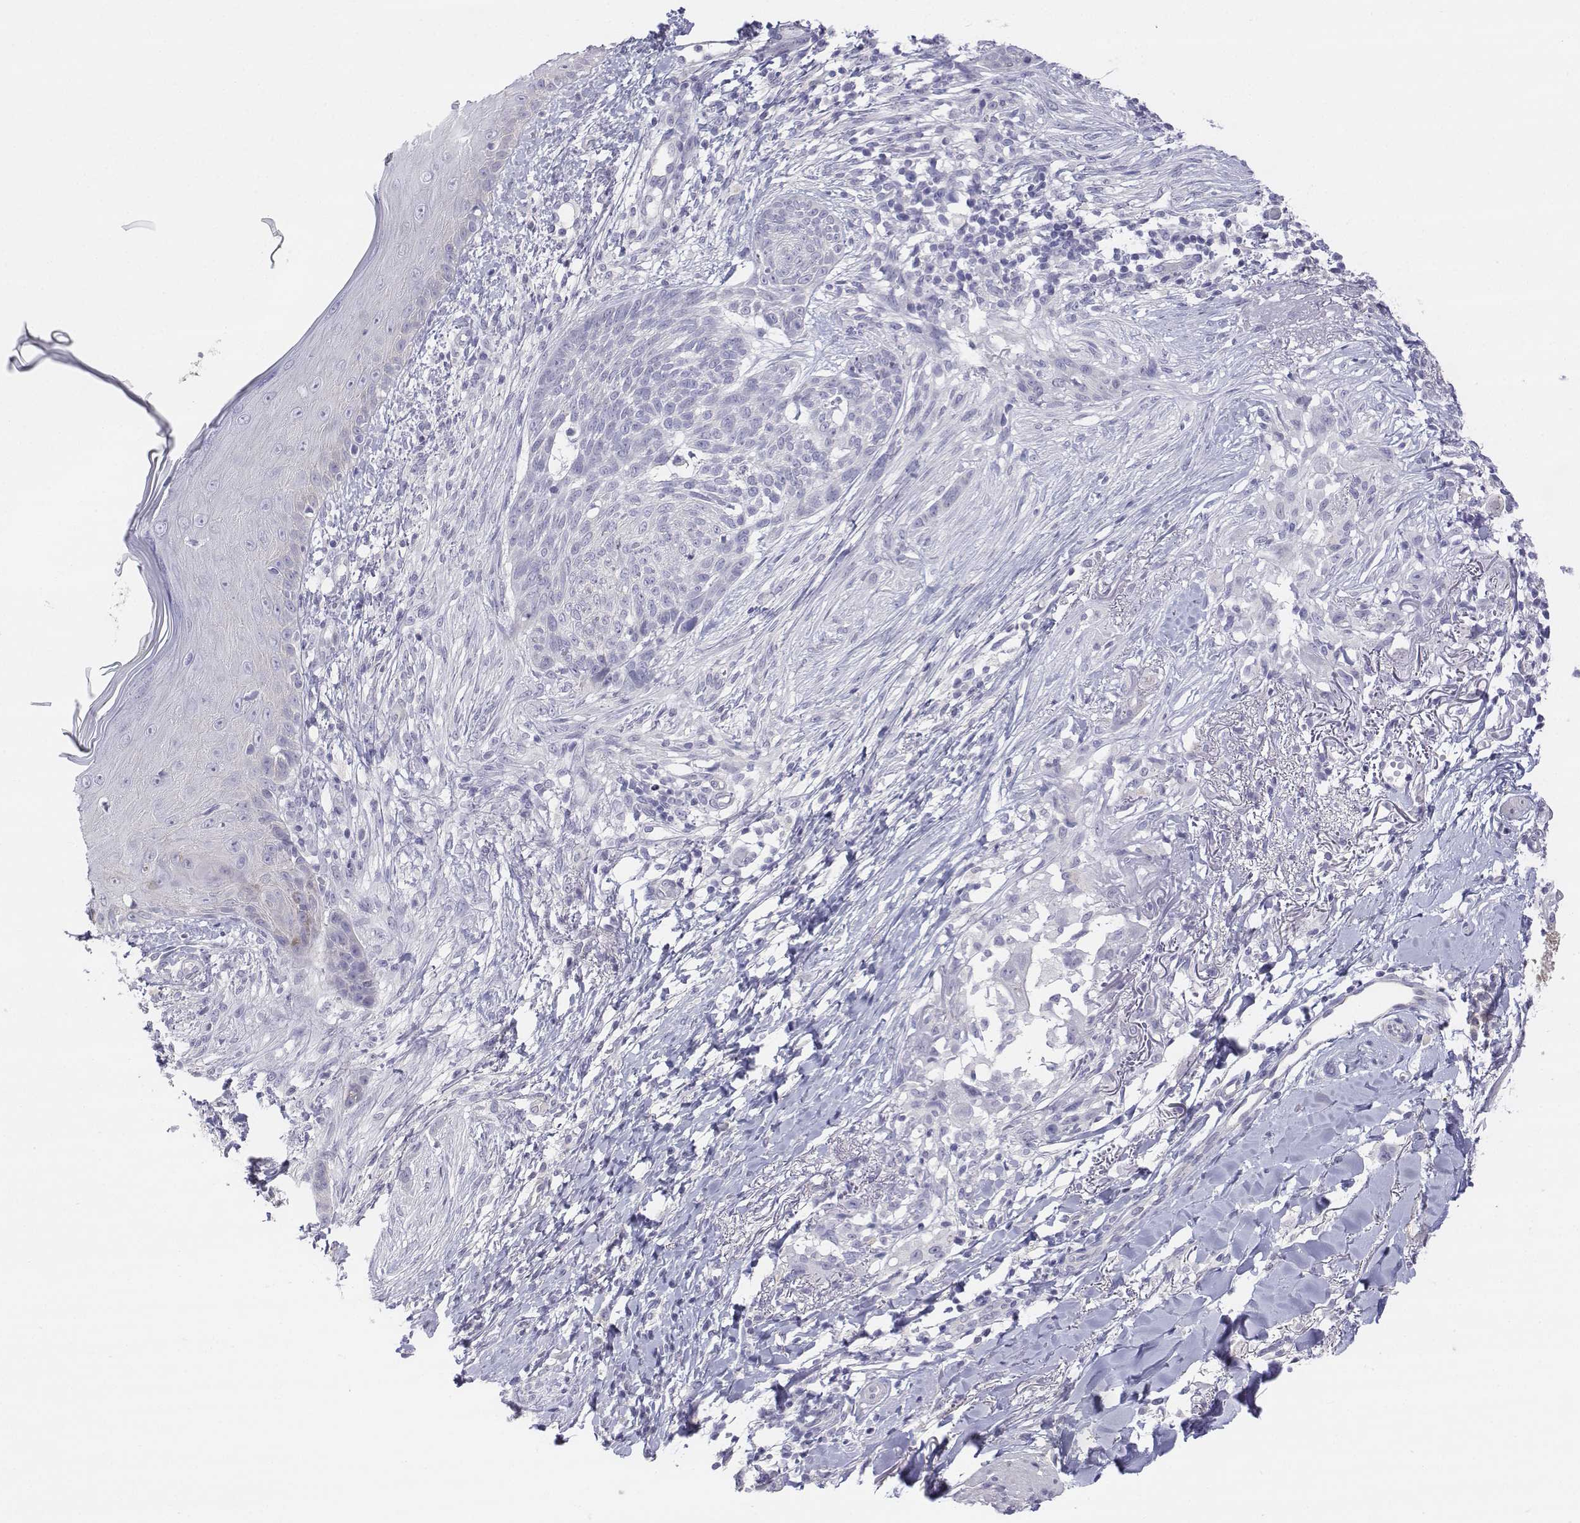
{"staining": {"intensity": "negative", "quantity": "none", "location": "none"}, "tissue": "skin cancer", "cell_type": "Tumor cells", "image_type": "cancer", "snomed": [{"axis": "morphology", "description": "Normal tissue, NOS"}, {"axis": "morphology", "description": "Basal cell carcinoma"}, {"axis": "topography", "description": "Skin"}], "caption": "This micrograph is of skin basal cell carcinoma stained with immunohistochemistry to label a protein in brown with the nuclei are counter-stained blue. There is no expression in tumor cells. (DAB immunohistochemistry, high magnification).", "gene": "LGSN", "patient": {"sex": "male", "age": 84}}